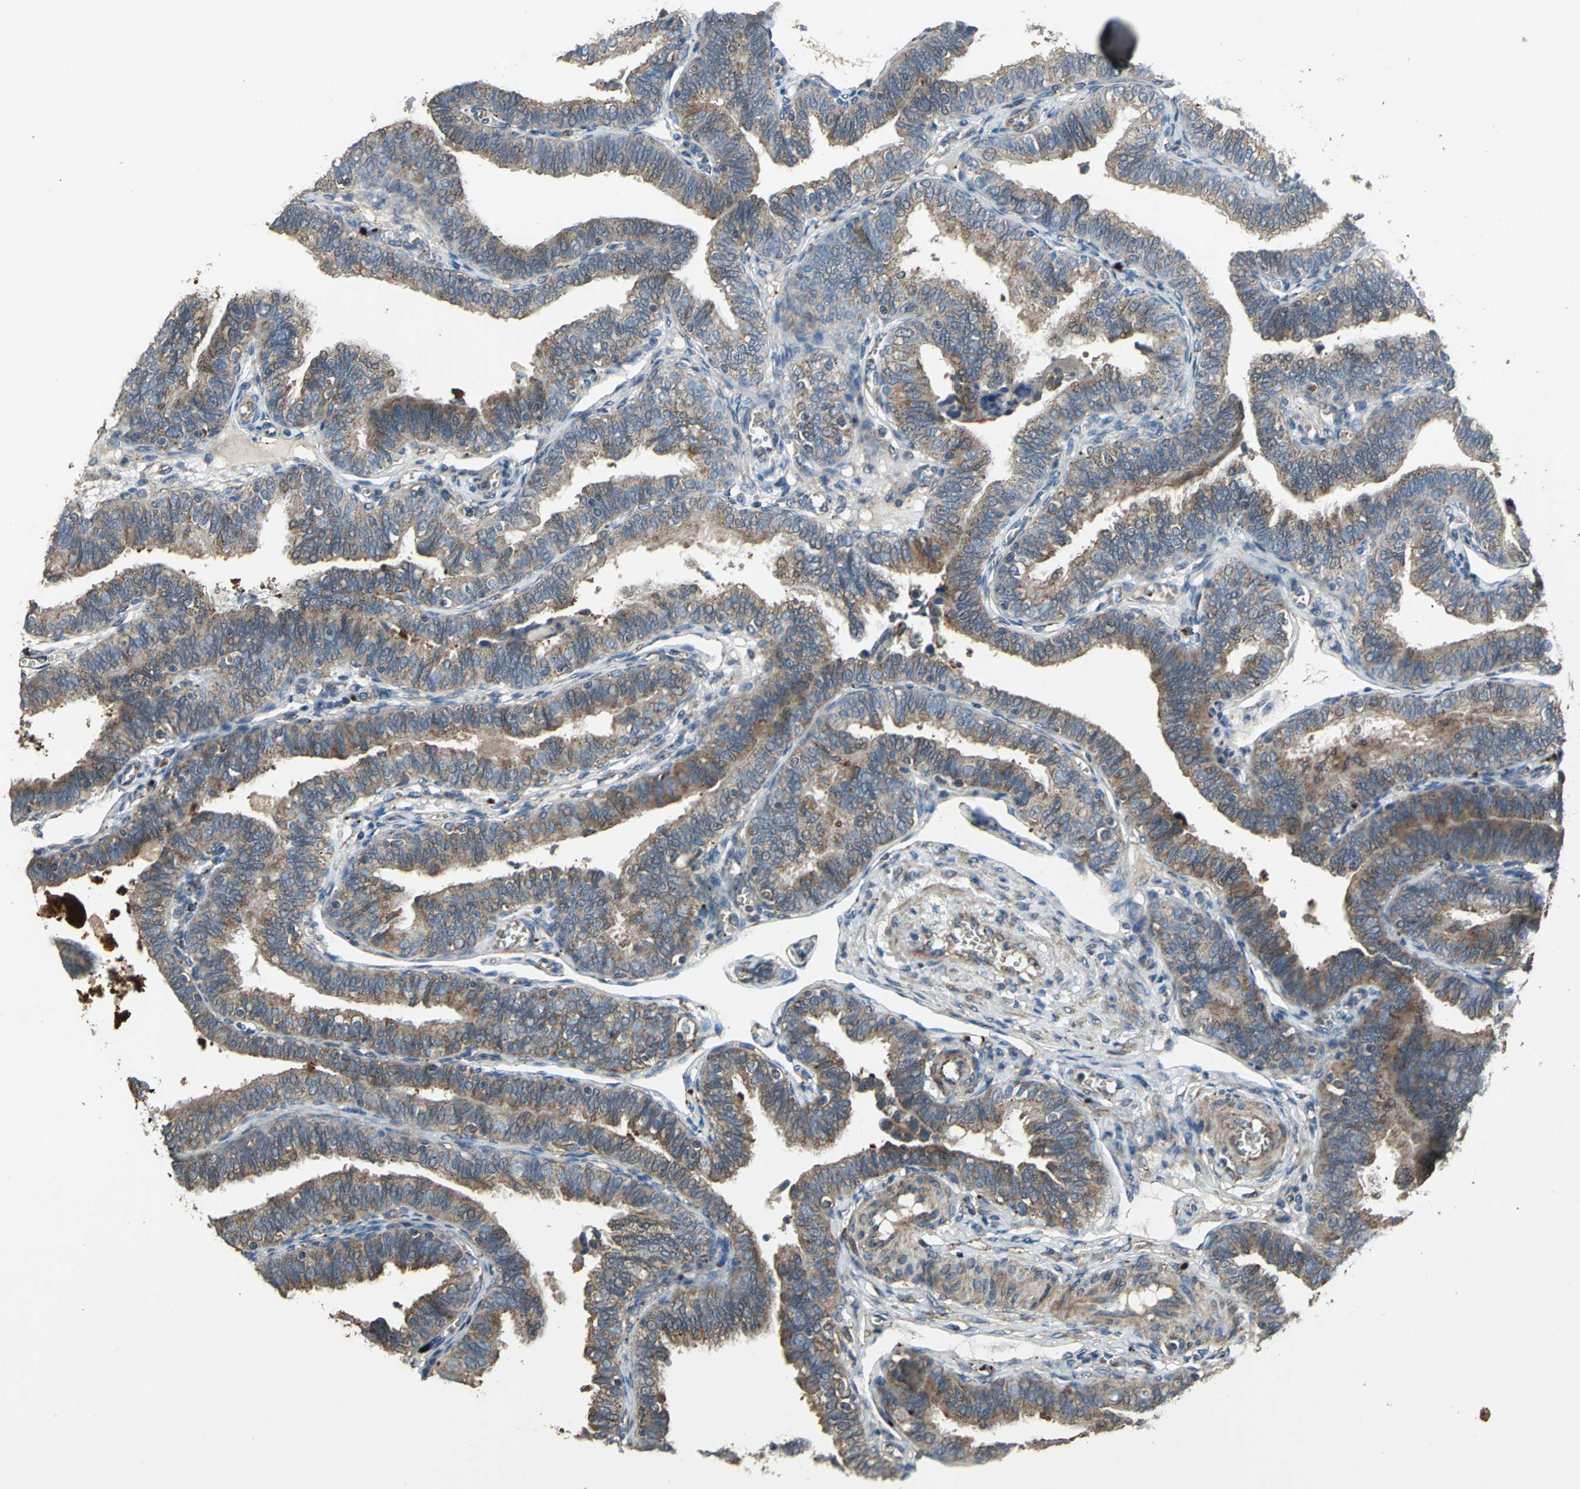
{"staining": {"intensity": "strong", "quantity": ">75%", "location": "cytoplasmic/membranous"}, "tissue": "fallopian tube", "cell_type": "Glandular cells", "image_type": "normal", "snomed": [{"axis": "morphology", "description": "Normal tissue, NOS"}, {"axis": "topography", "description": "Fallopian tube"}], "caption": "A micrograph of human fallopian tube stained for a protein displays strong cytoplasmic/membranous brown staining in glandular cells.", "gene": "POLRMT", "patient": {"sex": "female", "age": 46}}